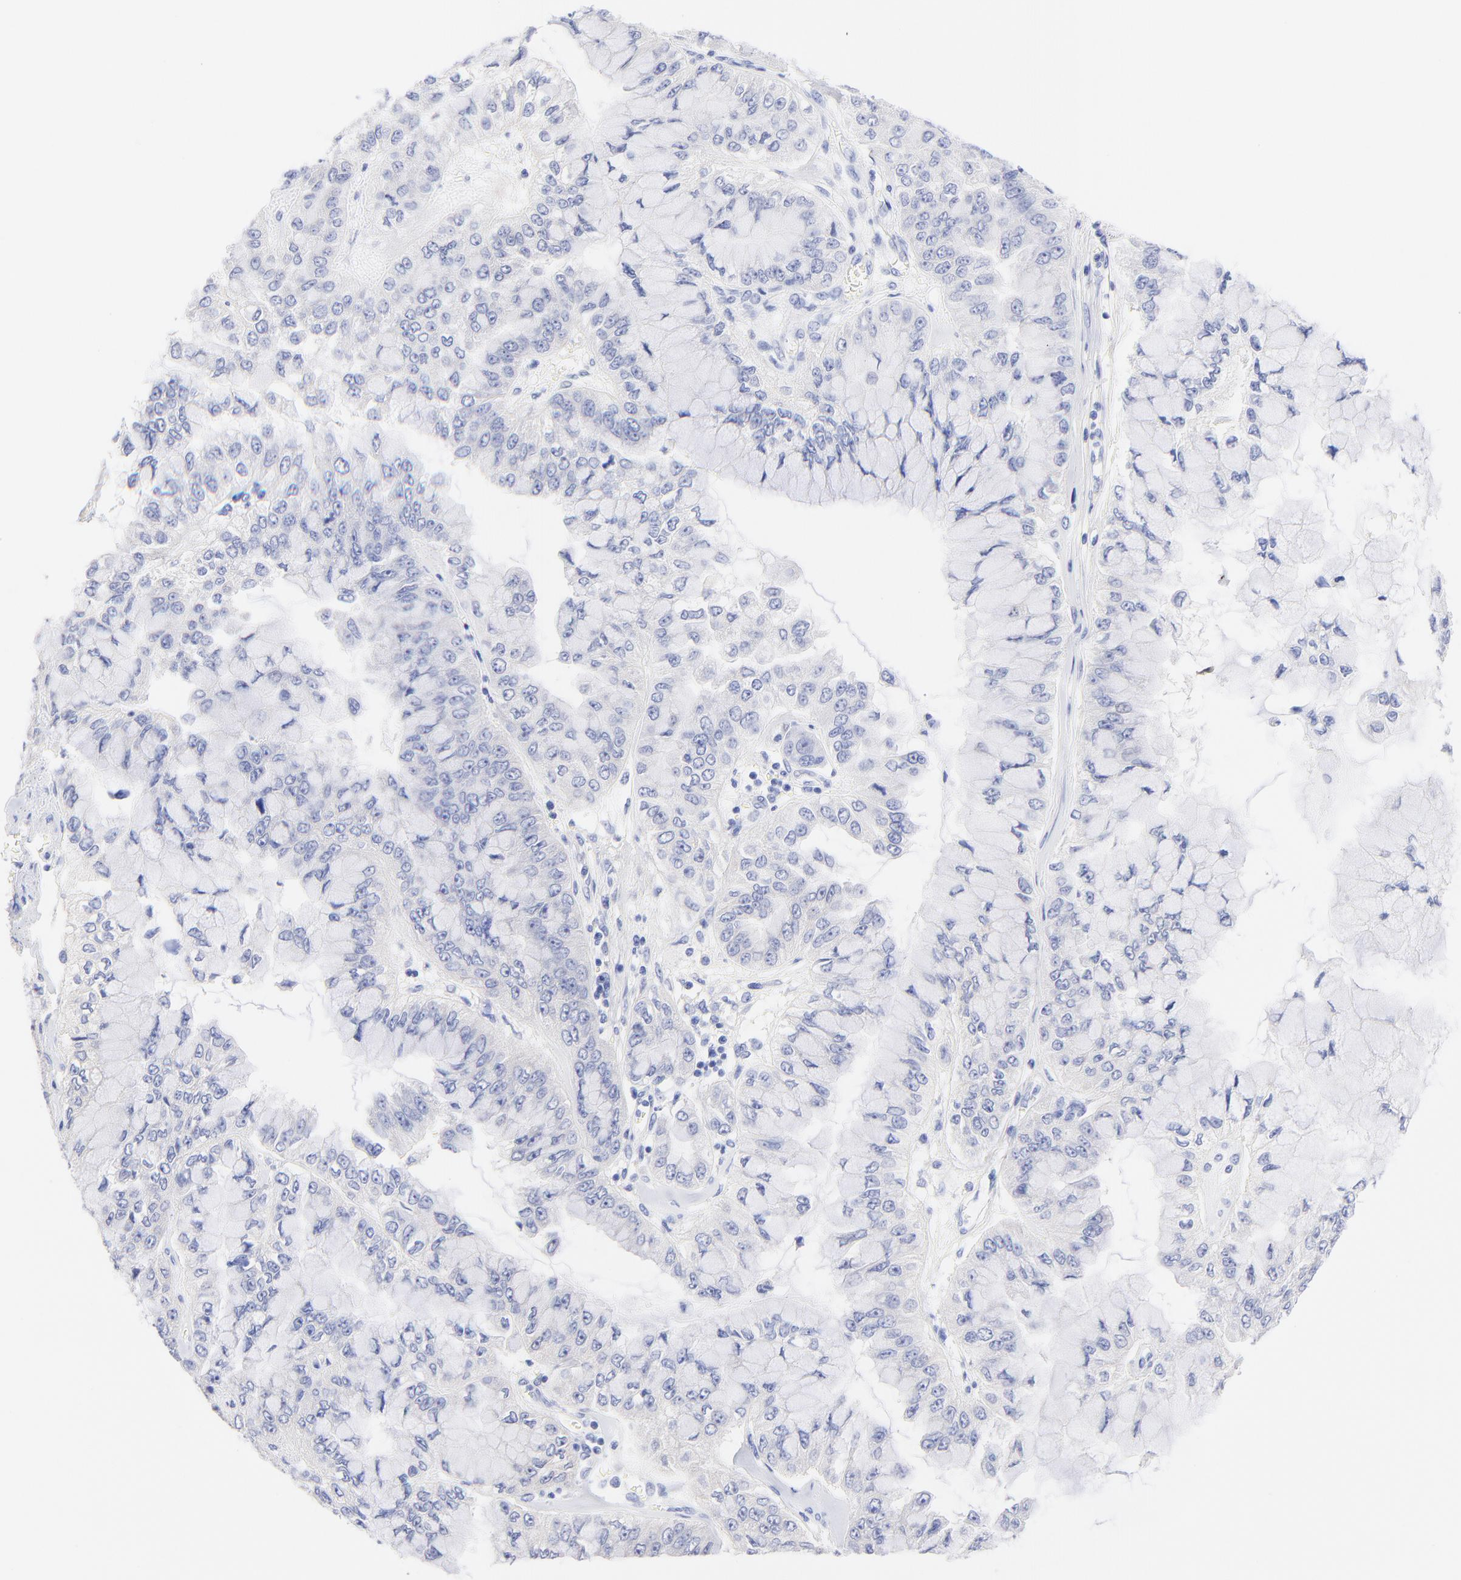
{"staining": {"intensity": "negative", "quantity": "none", "location": "none"}, "tissue": "liver cancer", "cell_type": "Tumor cells", "image_type": "cancer", "snomed": [{"axis": "morphology", "description": "Cholangiocarcinoma"}, {"axis": "topography", "description": "Liver"}], "caption": "IHC of human liver cancer reveals no expression in tumor cells.", "gene": "RAB3A", "patient": {"sex": "female", "age": 79}}